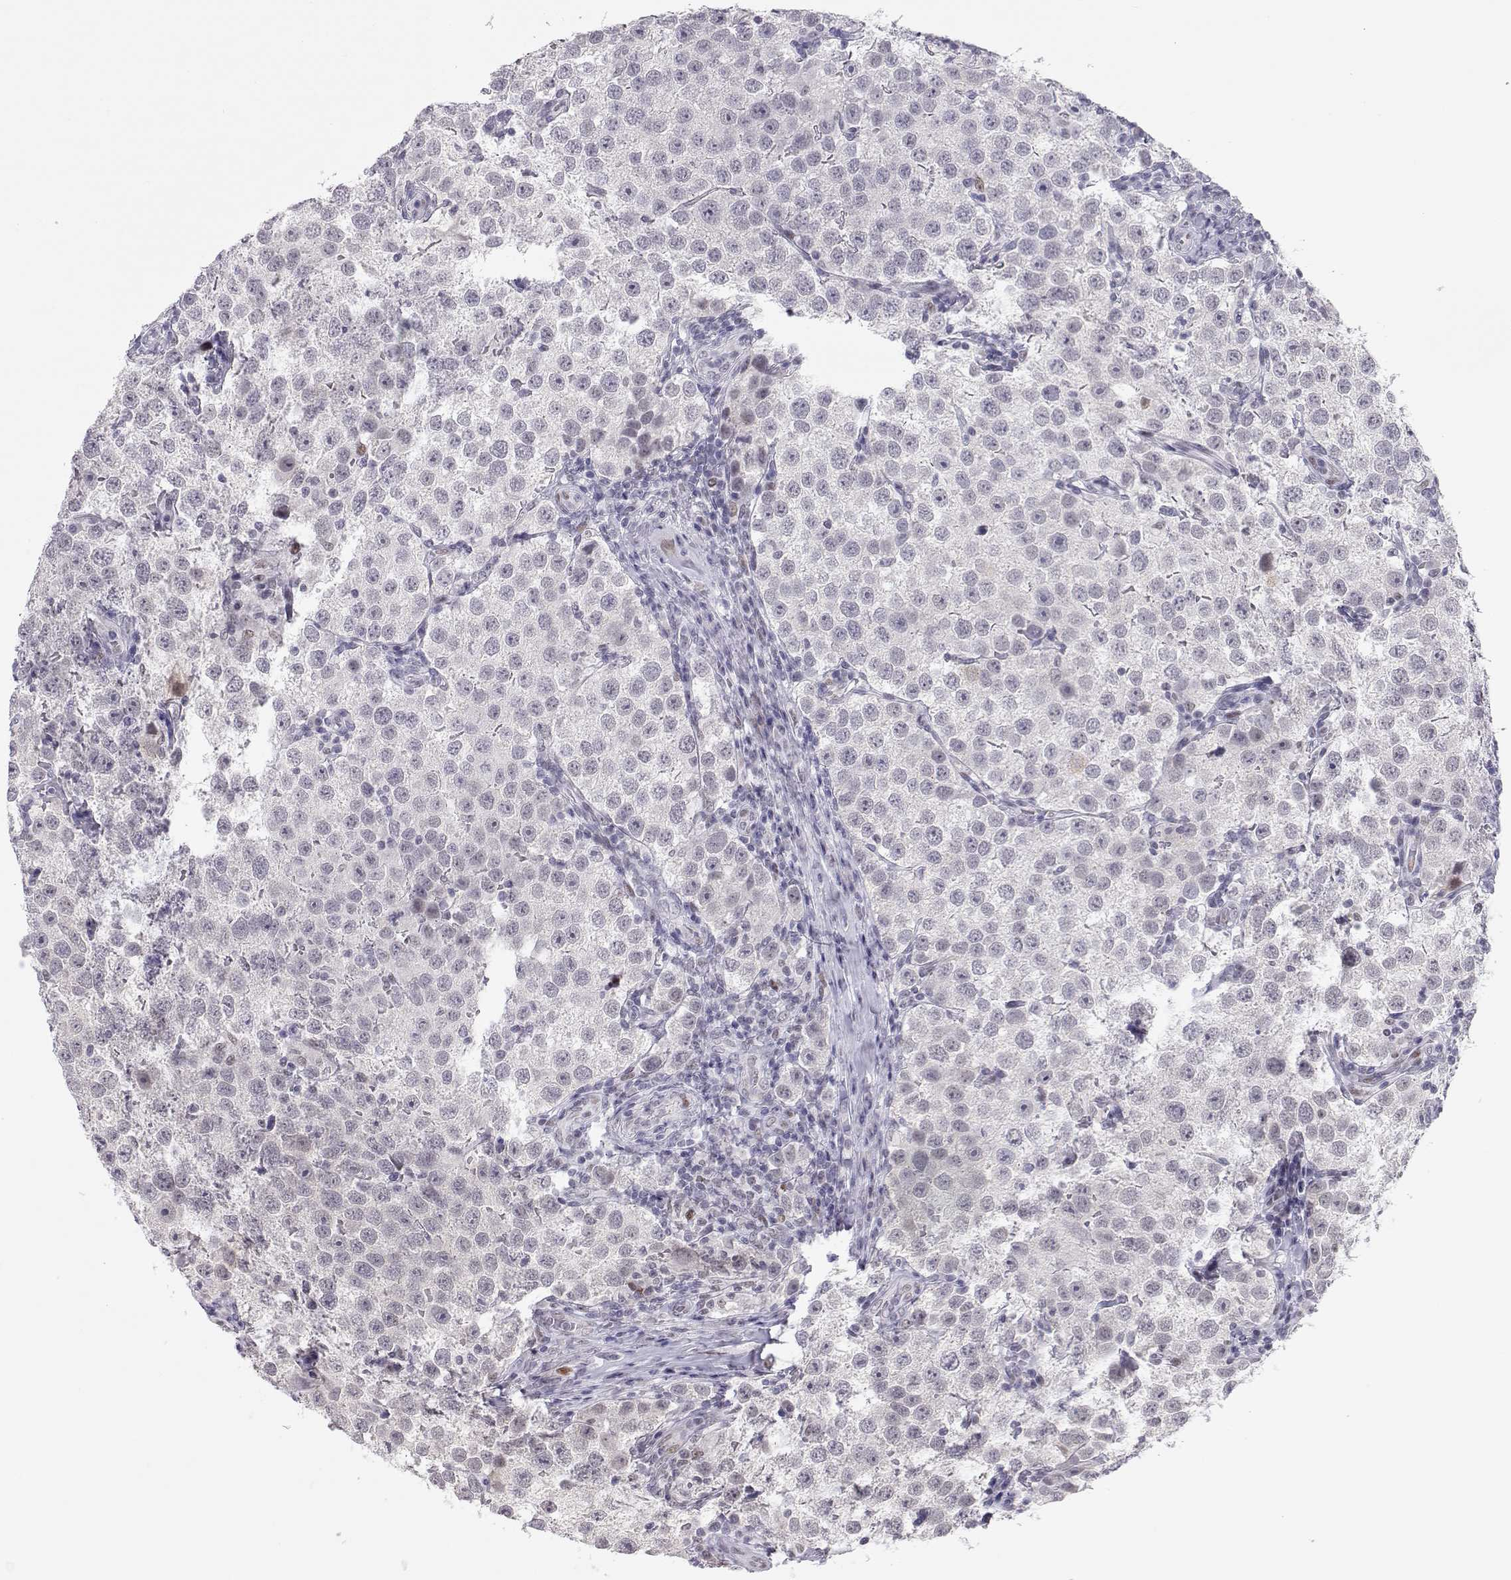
{"staining": {"intensity": "negative", "quantity": "none", "location": "none"}, "tissue": "testis cancer", "cell_type": "Tumor cells", "image_type": "cancer", "snomed": [{"axis": "morphology", "description": "Seminoma, NOS"}, {"axis": "topography", "description": "Testis"}], "caption": "Tumor cells are negative for brown protein staining in testis cancer.", "gene": "SIX6", "patient": {"sex": "male", "age": 37}}